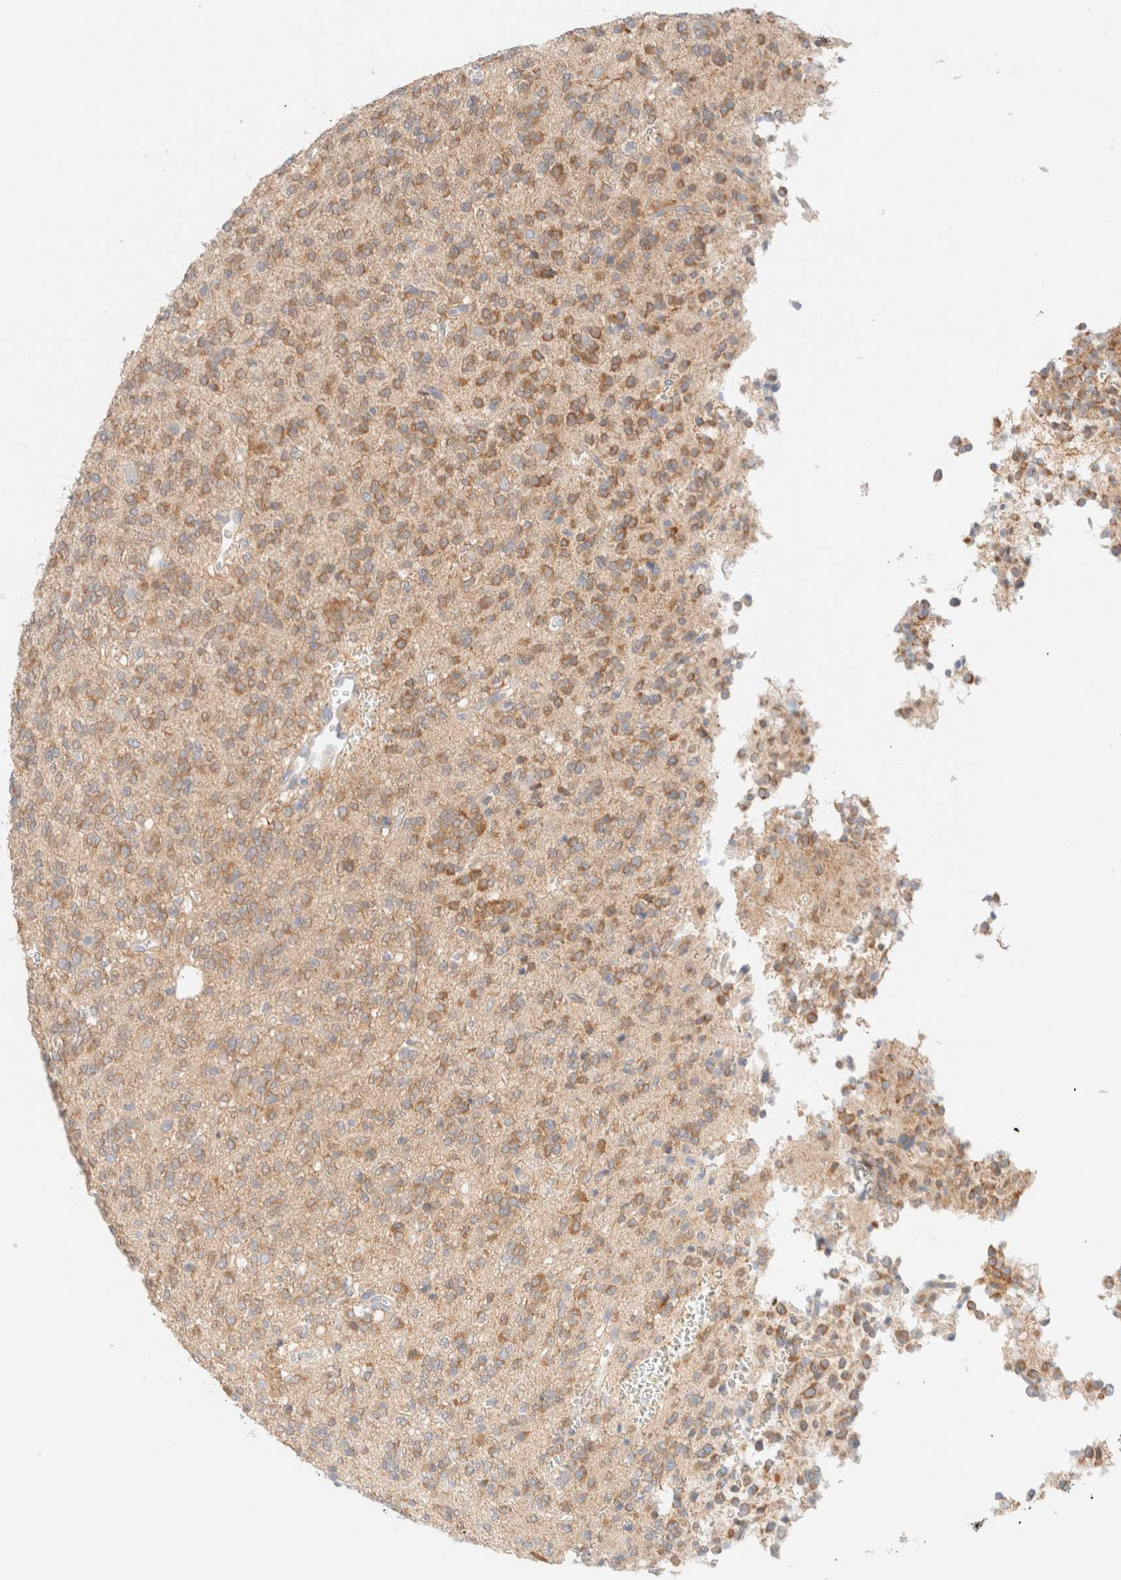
{"staining": {"intensity": "moderate", "quantity": "25%-75%", "location": "cytoplasmic/membranous"}, "tissue": "glioma", "cell_type": "Tumor cells", "image_type": "cancer", "snomed": [{"axis": "morphology", "description": "Glioma, malignant, Low grade"}, {"axis": "topography", "description": "Brain"}], "caption": "Immunohistochemistry (DAB (3,3'-diaminobenzidine)) staining of human malignant low-grade glioma exhibits moderate cytoplasmic/membranous protein positivity in approximately 25%-75% of tumor cells.", "gene": "SARM1", "patient": {"sex": "male", "age": 38}}